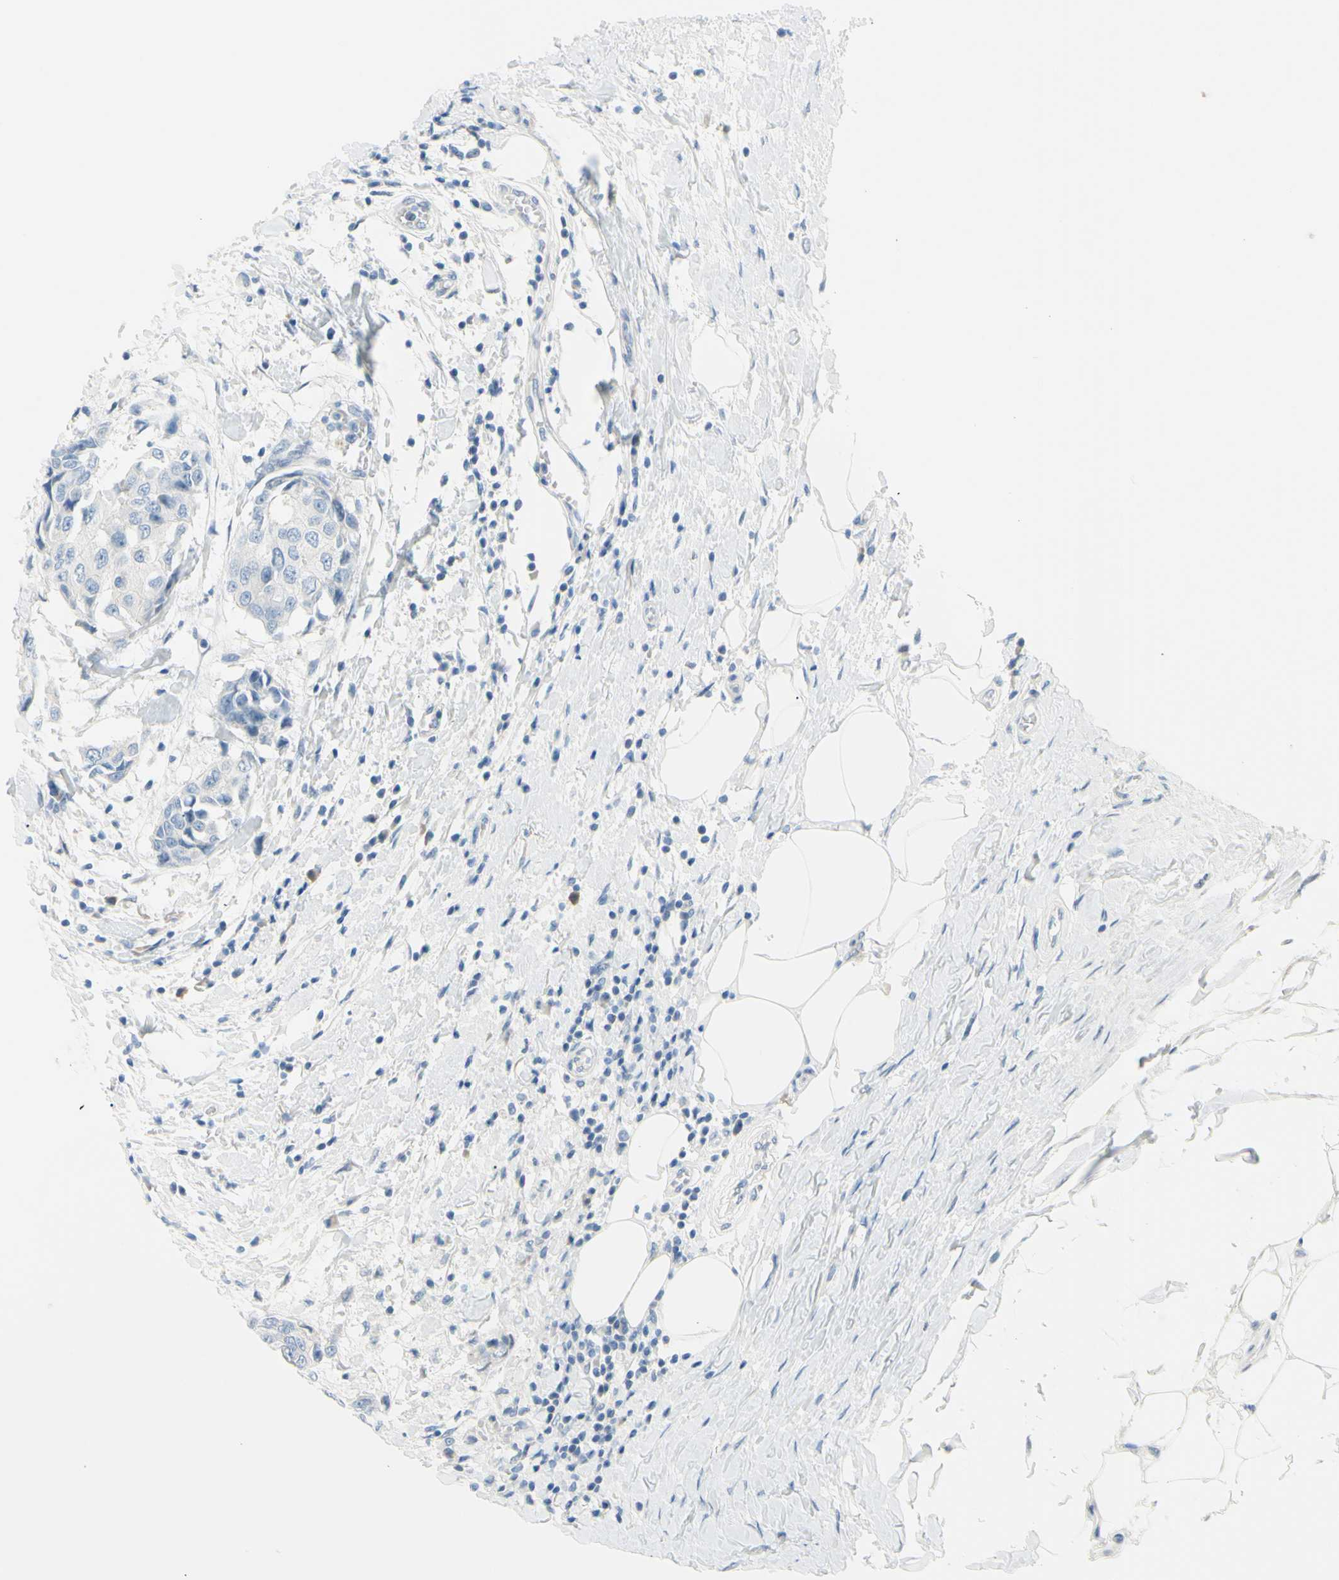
{"staining": {"intensity": "negative", "quantity": "none", "location": "none"}, "tissue": "breast cancer", "cell_type": "Tumor cells", "image_type": "cancer", "snomed": [{"axis": "morphology", "description": "Duct carcinoma"}, {"axis": "topography", "description": "Breast"}], "caption": "Immunohistochemistry histopathology image of neoplastic tissue: human breast cancer (intraductal carcinoma) stained with DAB shows no significant protein positivity in tumor cells.", "gene": "DCT", "patient": {"sex": "female", "age": 27}}